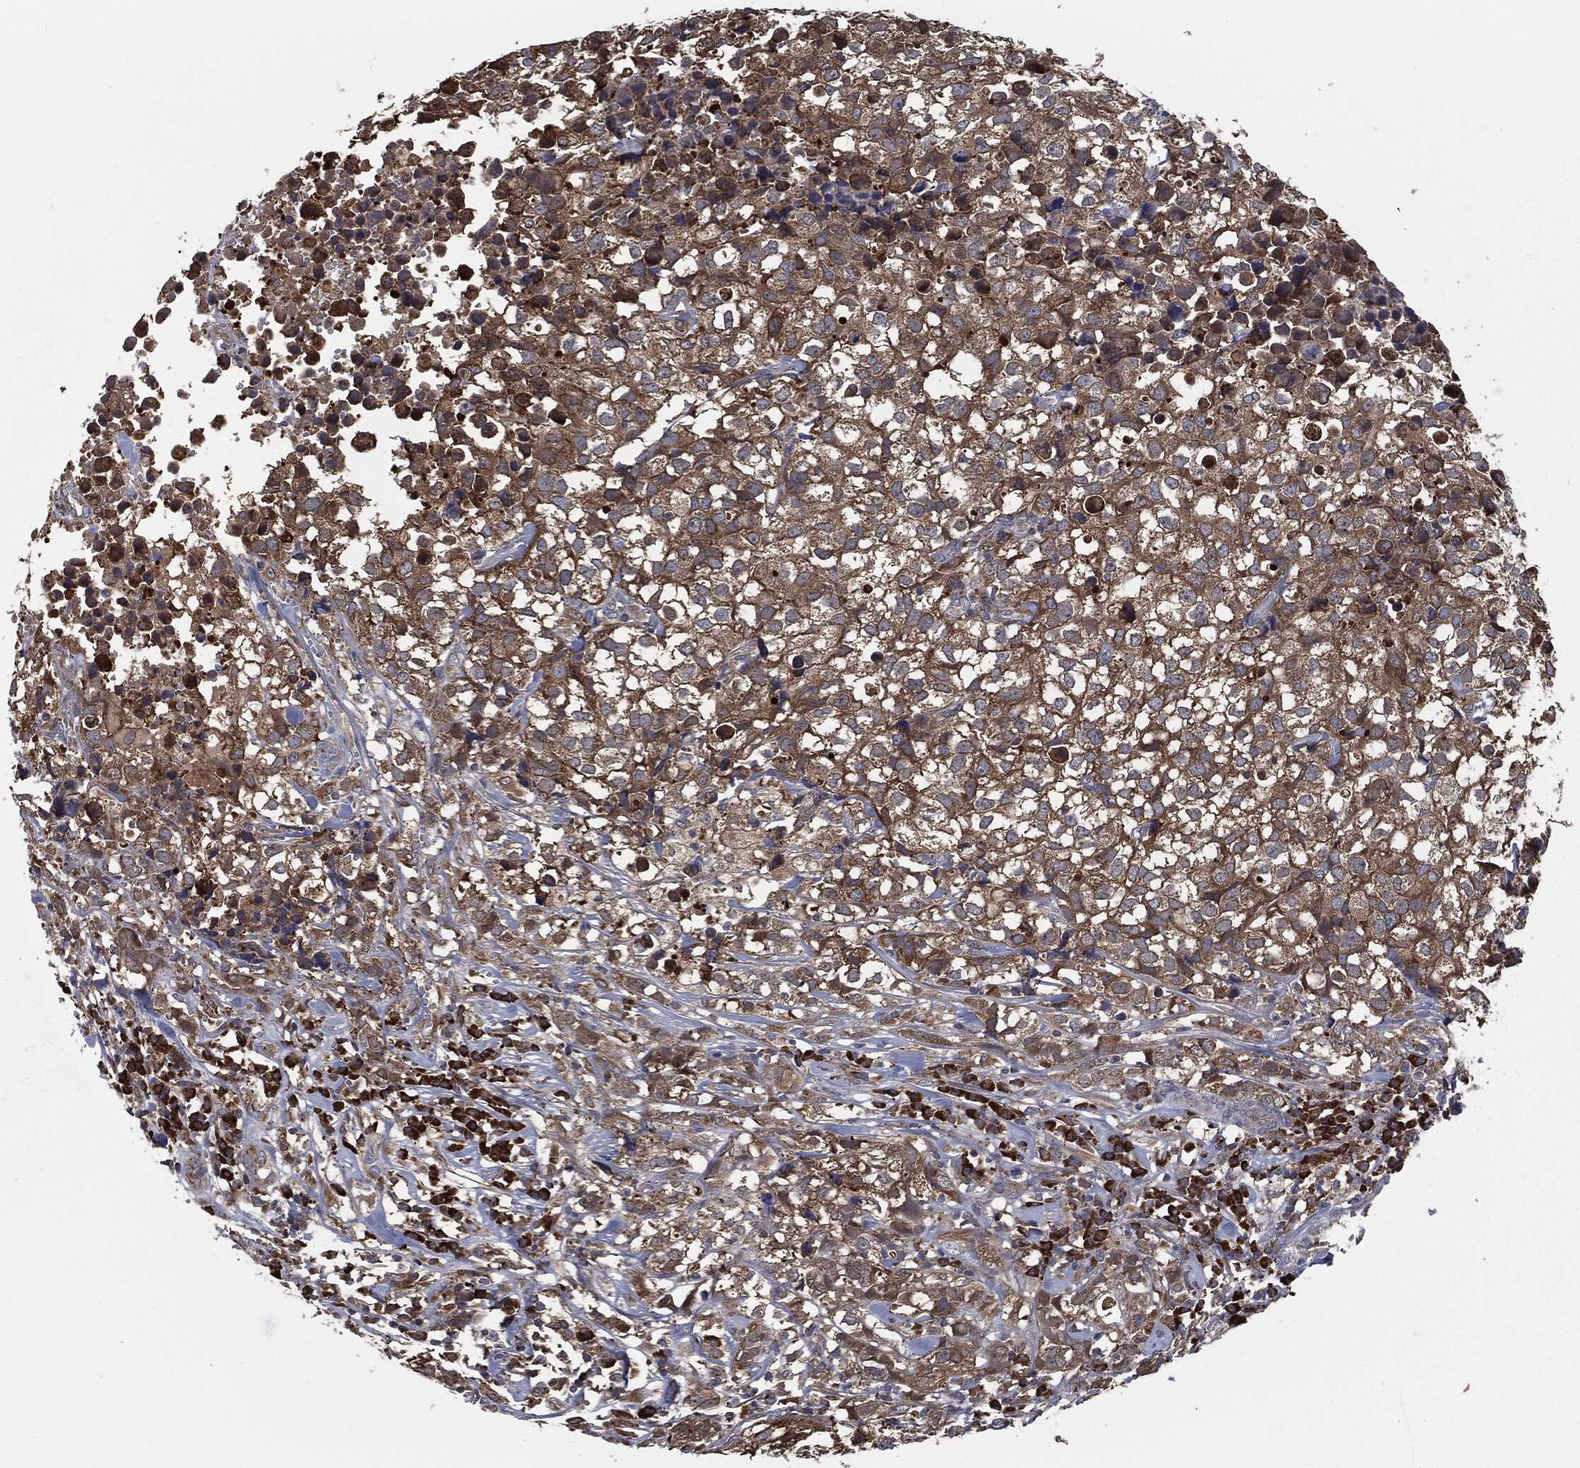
{"staining": {"intensity": "moderate", "quantity": ">75%", "location": "cytoplasmic/membranous"}, "tissue": "breast cancer", "cell_type": "Tumor cells", "image_type": "cancer", "snomed": [{"axis": "morphology", "description": "Duct carcinoma"}, {"axis": "topography", "description": "Breast"}], "caption": "The histopathology image demonstrates staining of breast cancer (infiltrating ductal carcinoma), revealing moderate cytoplasmic/membranous protein expression (brown color) within tumor cells.", "gene": "PRDX4", "patient": {"sex": "female", "age": 30}}